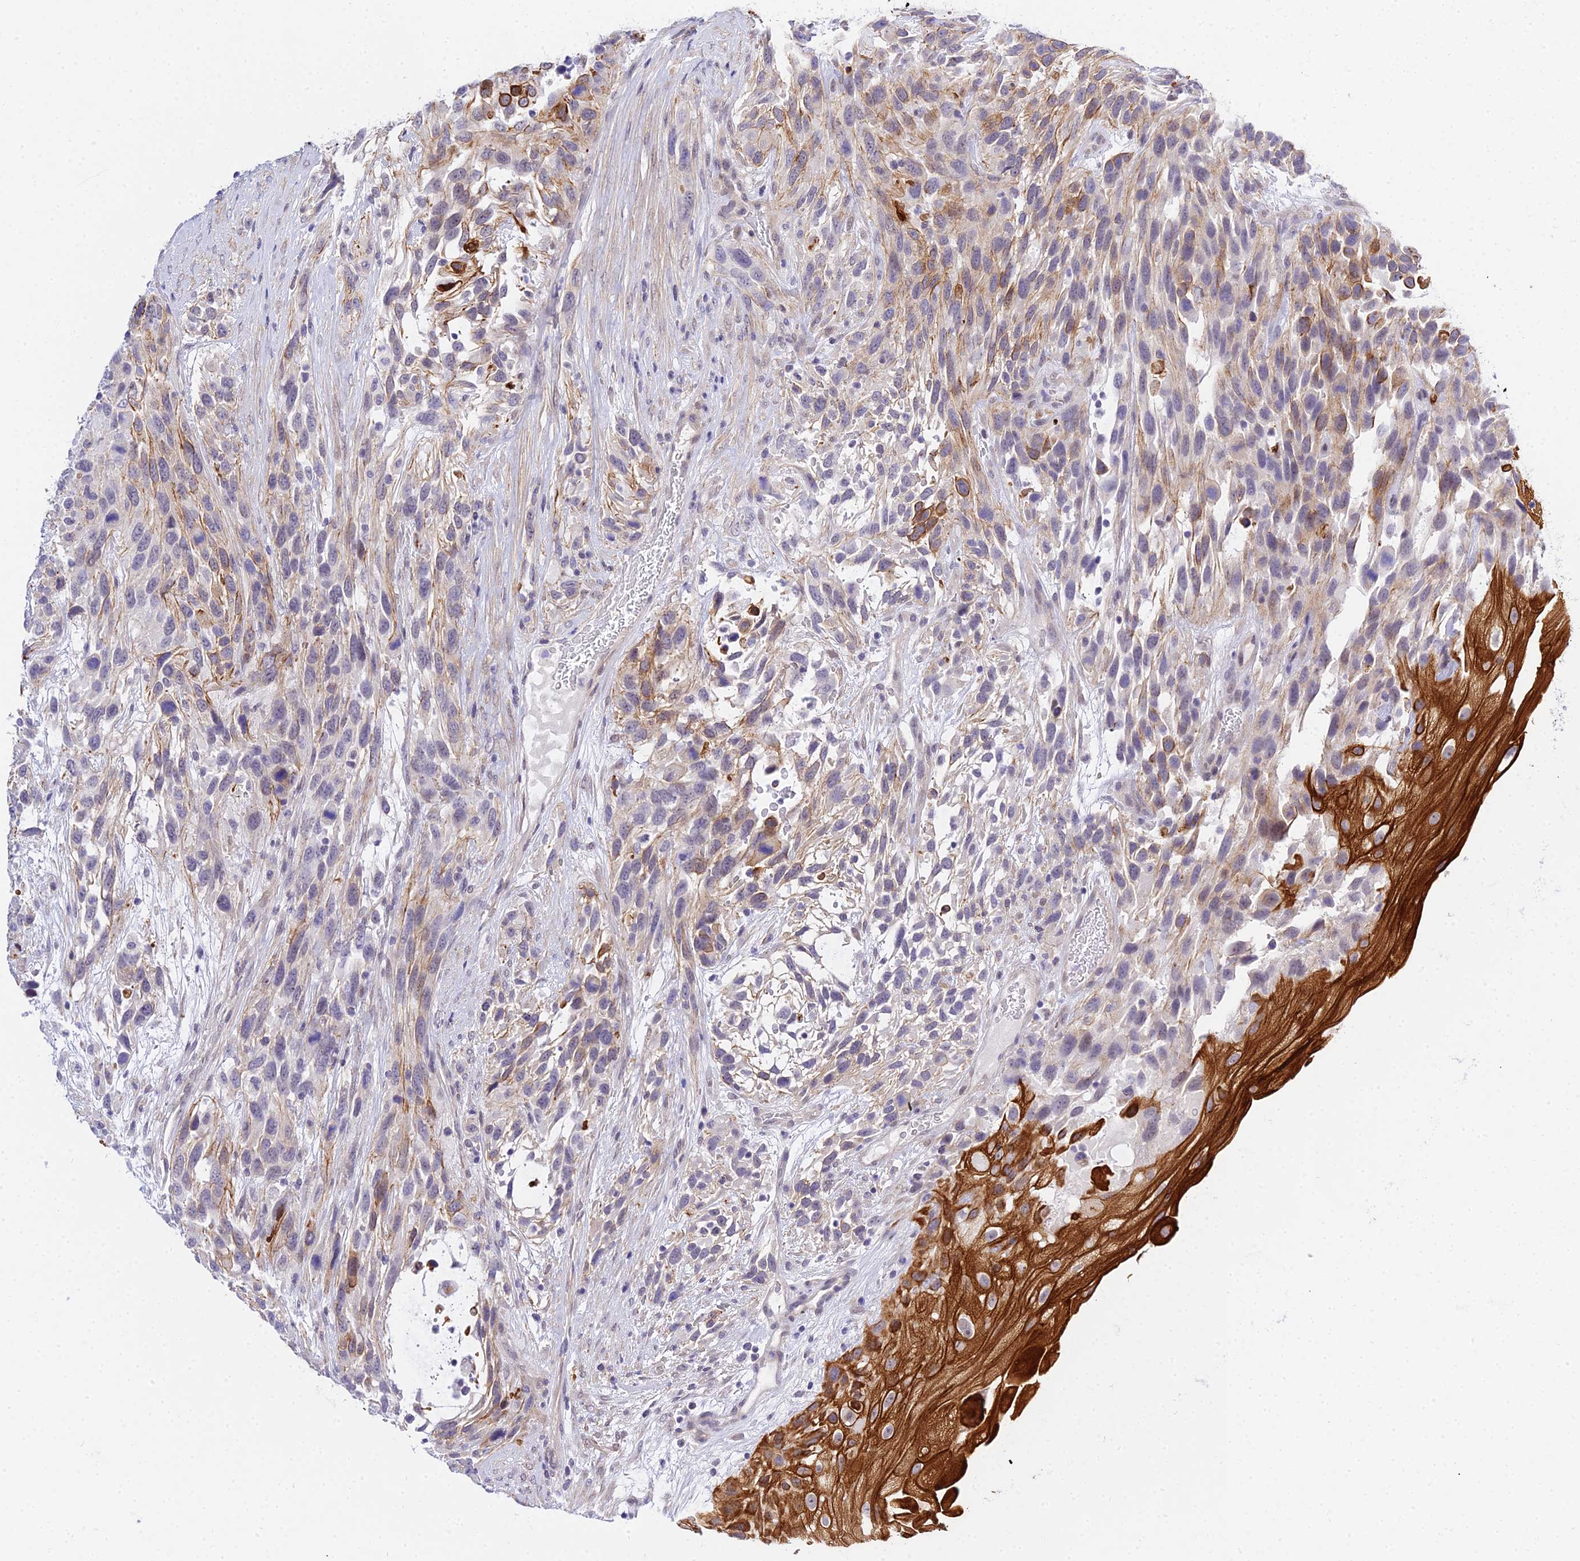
{"staining": {"intensity": "moderate", "quantity": "25%-75%", "location": "cytoplasmic/membranous"}, "tissue": "urothelial cancer", "cell_type": "Tumor cells", "image_type": "cancer", "snomed": [{"axis": "morphology", "description": "Urothelial carcinoma, High grade"}, {"axis": "topography", "description": "Urinary bladder"}], "caption": "Urothelial carcinoma (high-grade) was stained to show a protein in brown. There is medium levels of moderate cytoplasmic/membranous positivity in approximately 25%-75% of tumor cells.", "gene": "ZNF628", "patient": {"sex": "female", "age": 70}}